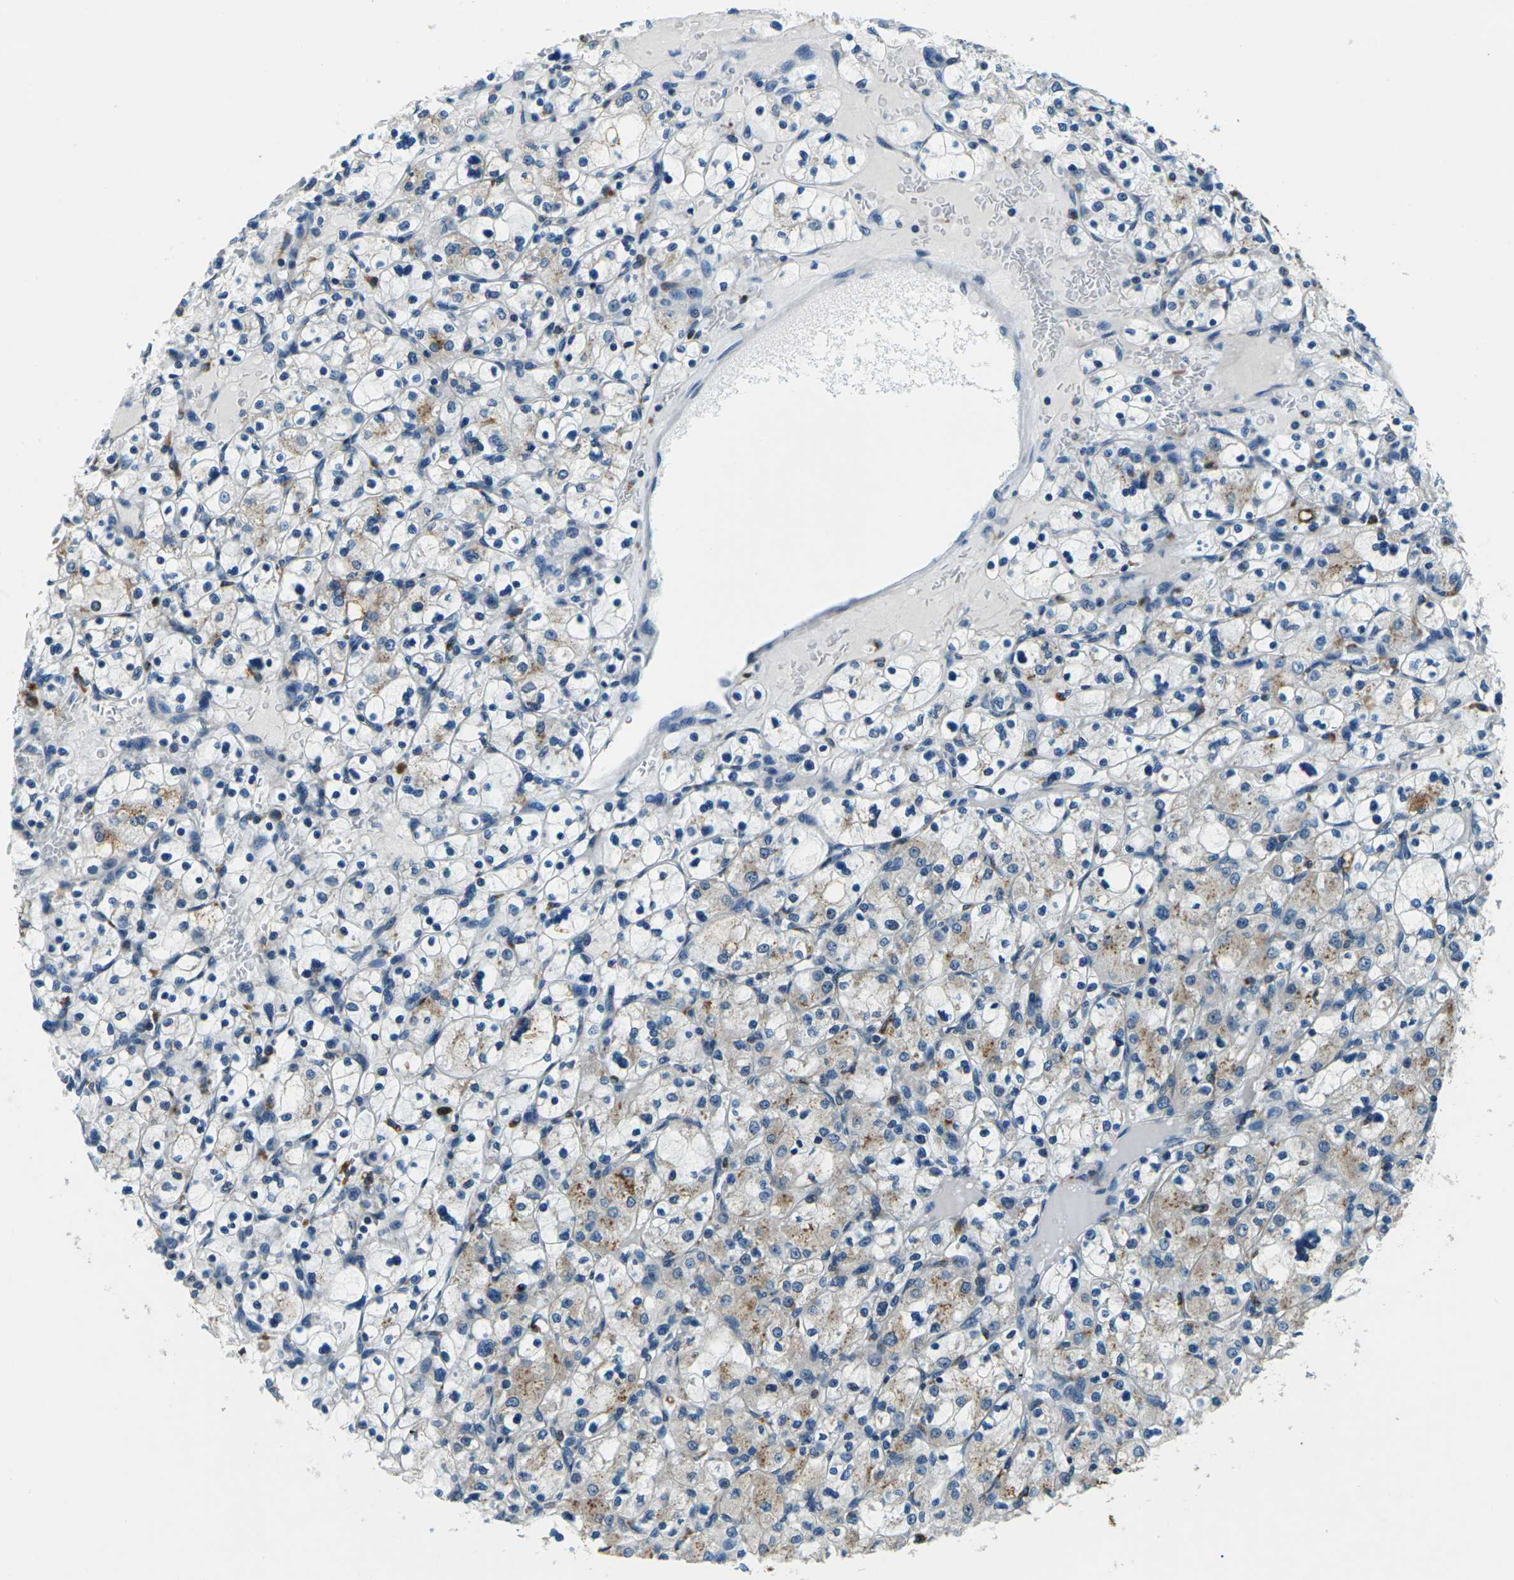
{"staining": {"intensity": "weak", "quantity": "<25%", "location": "cytoplasmic/membranous"}, "tissue": "renal cancer", "cell_type": "Tumor cells", "image_type": "cancer", "snomed": [{"axis": "morphology", "description": "Adenocarcinoma, NOS"}, {"axis": "topography", "description": "Kidney"}], "caption": "Immunohistochemistry of renal adenocarcinoma reveals no positivity in tumor cells.", "gene": "SLC31A2", "patient": {"sex": "female", "age": 83}}